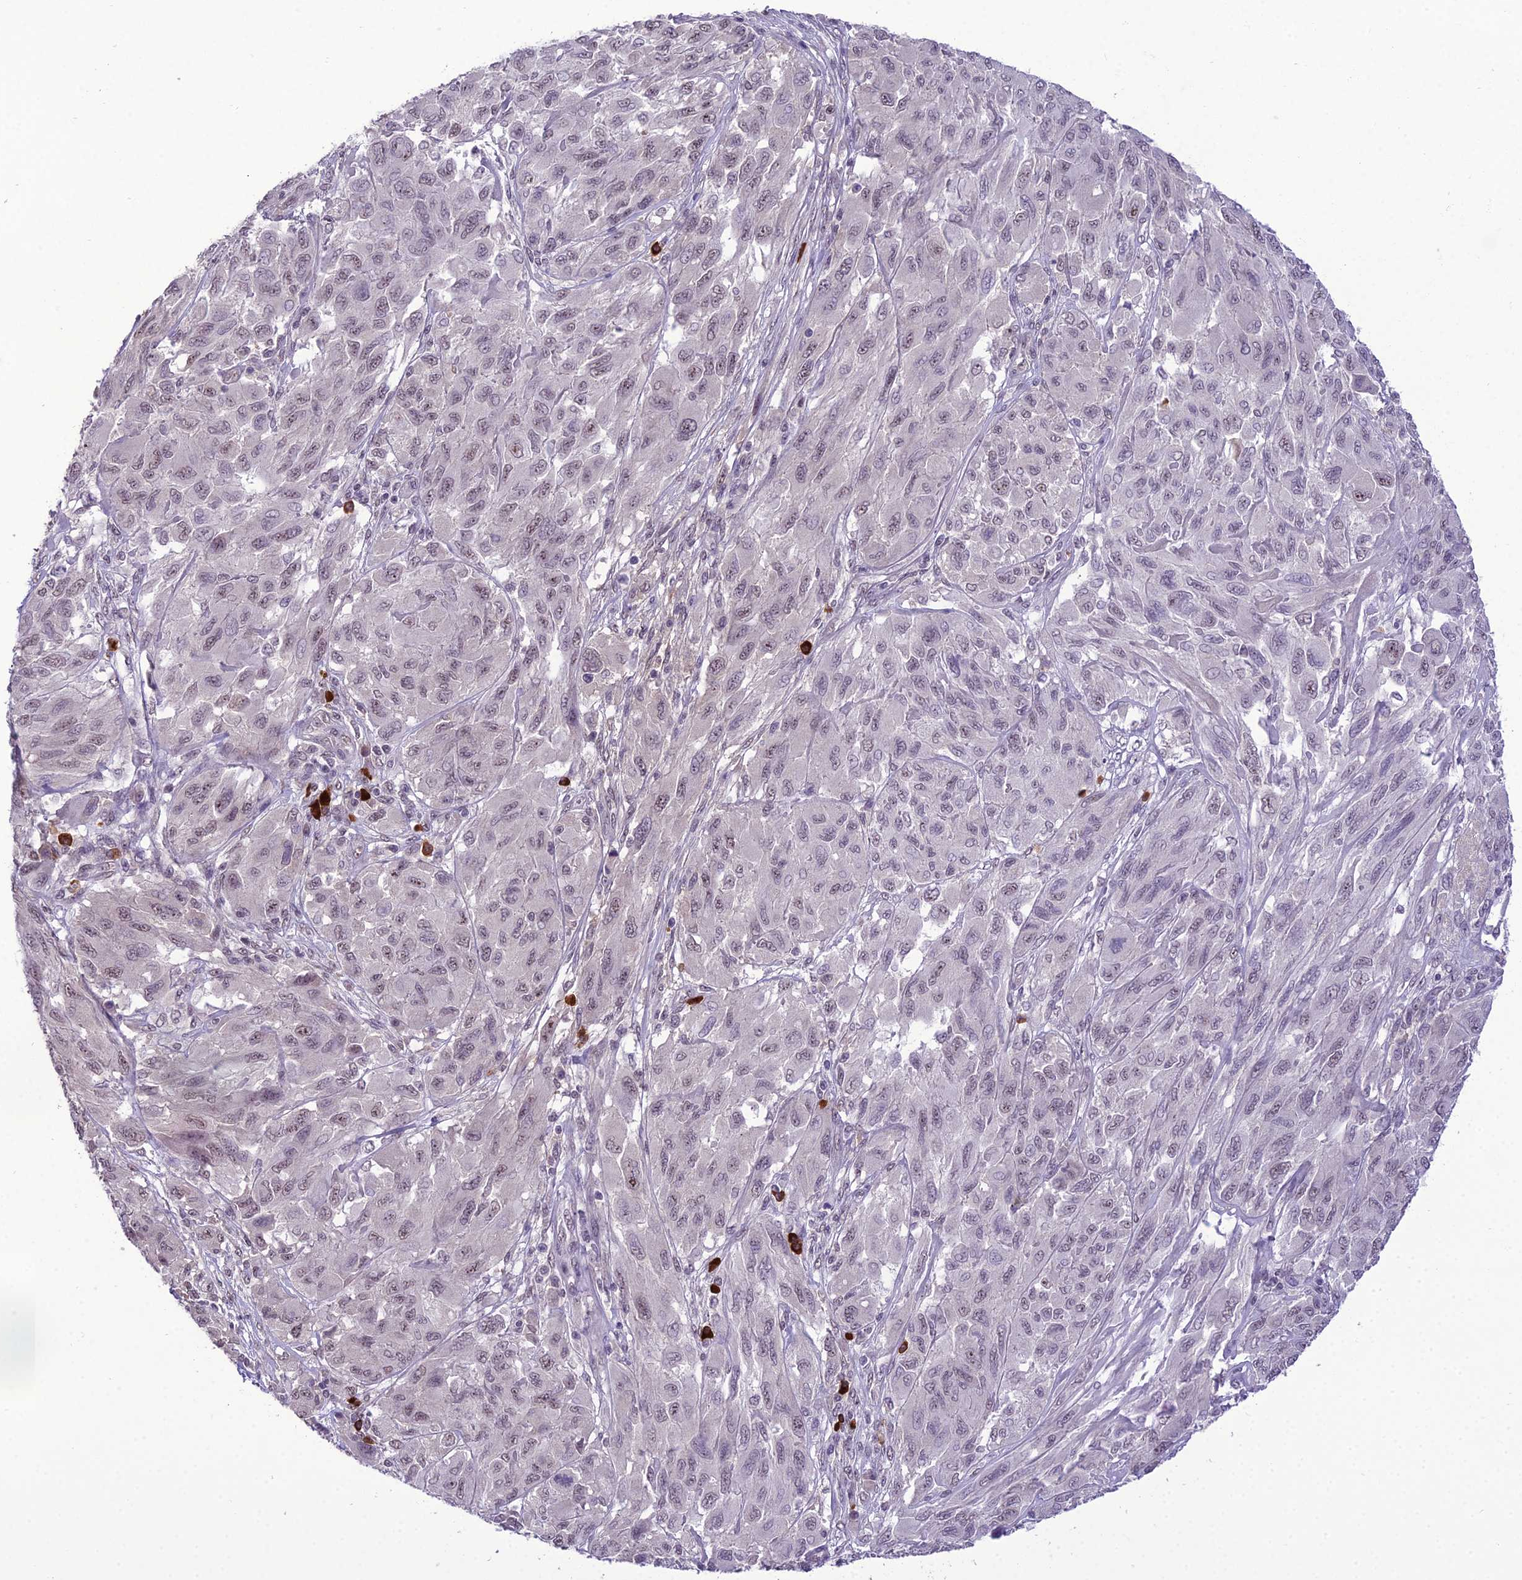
{"staining": {"intensity": "weak", "quantity": "<25%", "location": "nuclear"}, "tissue": "melanoma", "cell_type": "Tumor cells", "image_type": "cancer", "snomed": [{"axis": "morphology", "description": "Malignant melanoma, NOS"}, {"axis": "topography", "description": "Skin"}], "caption": "IHC histopathology image of neoplastic tissue: human melanoma stained with DAB displays no significant protein staining in tumor cells.", "gene": "SH3RF3", "patient": {"sex": "female", "age": 91}}